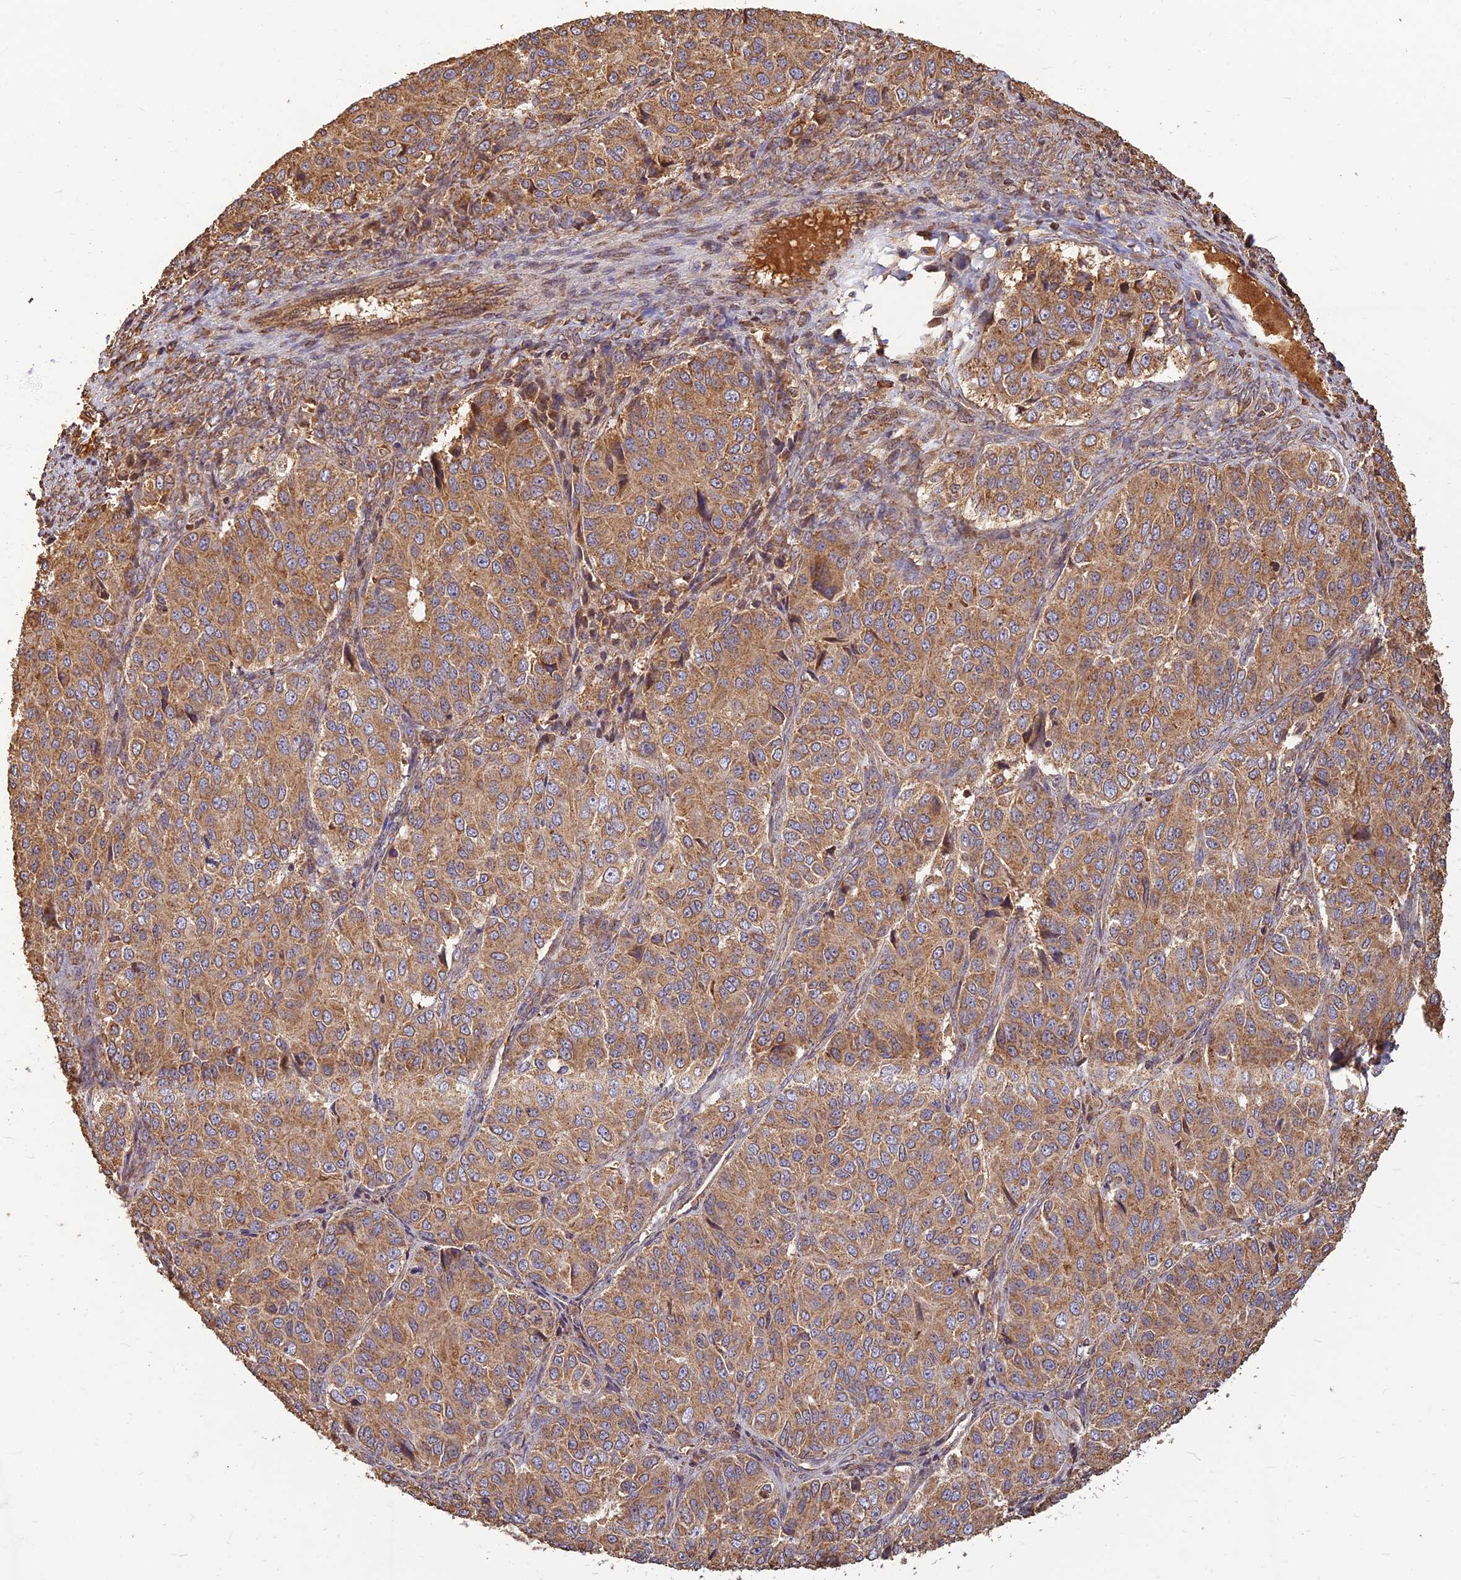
{"staining": {"intensity": "moderate", "quantity": ">75%", "location": "cytoplasmic/membranous"}, "tissue": "ovarian cancer", "cell_type": "Tumor cells", "image_type": "cancer", "snomed": [{"axis": "morphology", "description": "Carcinoma, endometroid"}, {"axis": "topography", "description": "Ovary"}], "caption": "Protein expression analysis of human ovarian cancer (endometroid carcinoma) reveals moderate cytoplasmic/membranous staining in about >75% of tumor cells.", "gene": "CORO1C", "patient": {"sex": "female", "age": 51}}